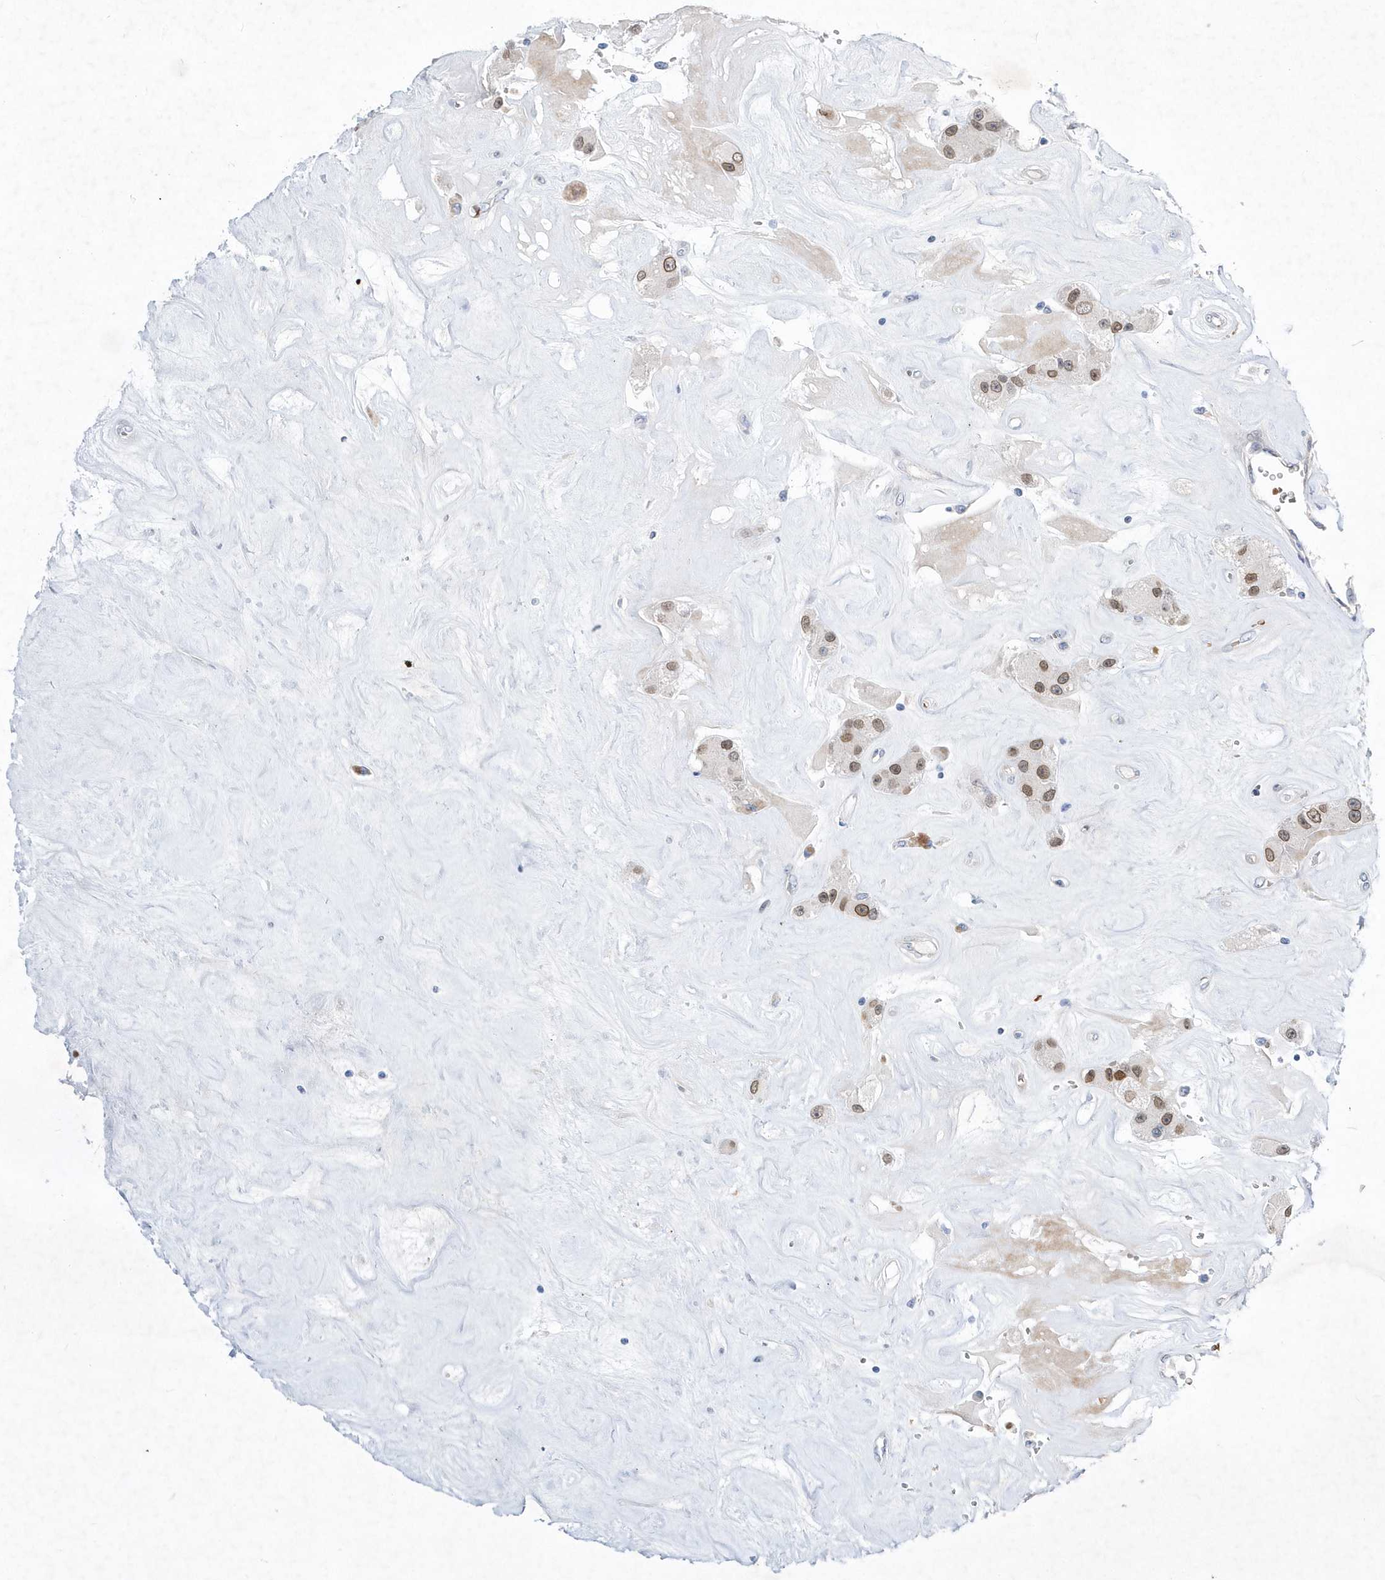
{"staining": {"intensity": "moderate", "quantity": "25%-75%", "location": "nuclear"}, "tissue": "carcinoid", "cell_type": "Tumor cells", "image_type": "cancer", "snomed": [{"axis": "morphology", "description": "Carcinoid, malignant, NOS"}, {"axis": "topography", "description": "Pancreas"}], "caption": "About 25%-75% of tumor cells in carcinoid demonstrate moderate nuclear protein positivity as visualized by brown immunohistochemical staining.", "gene": "ZNF875", "patient": {"sex": "male", "age": 41}}